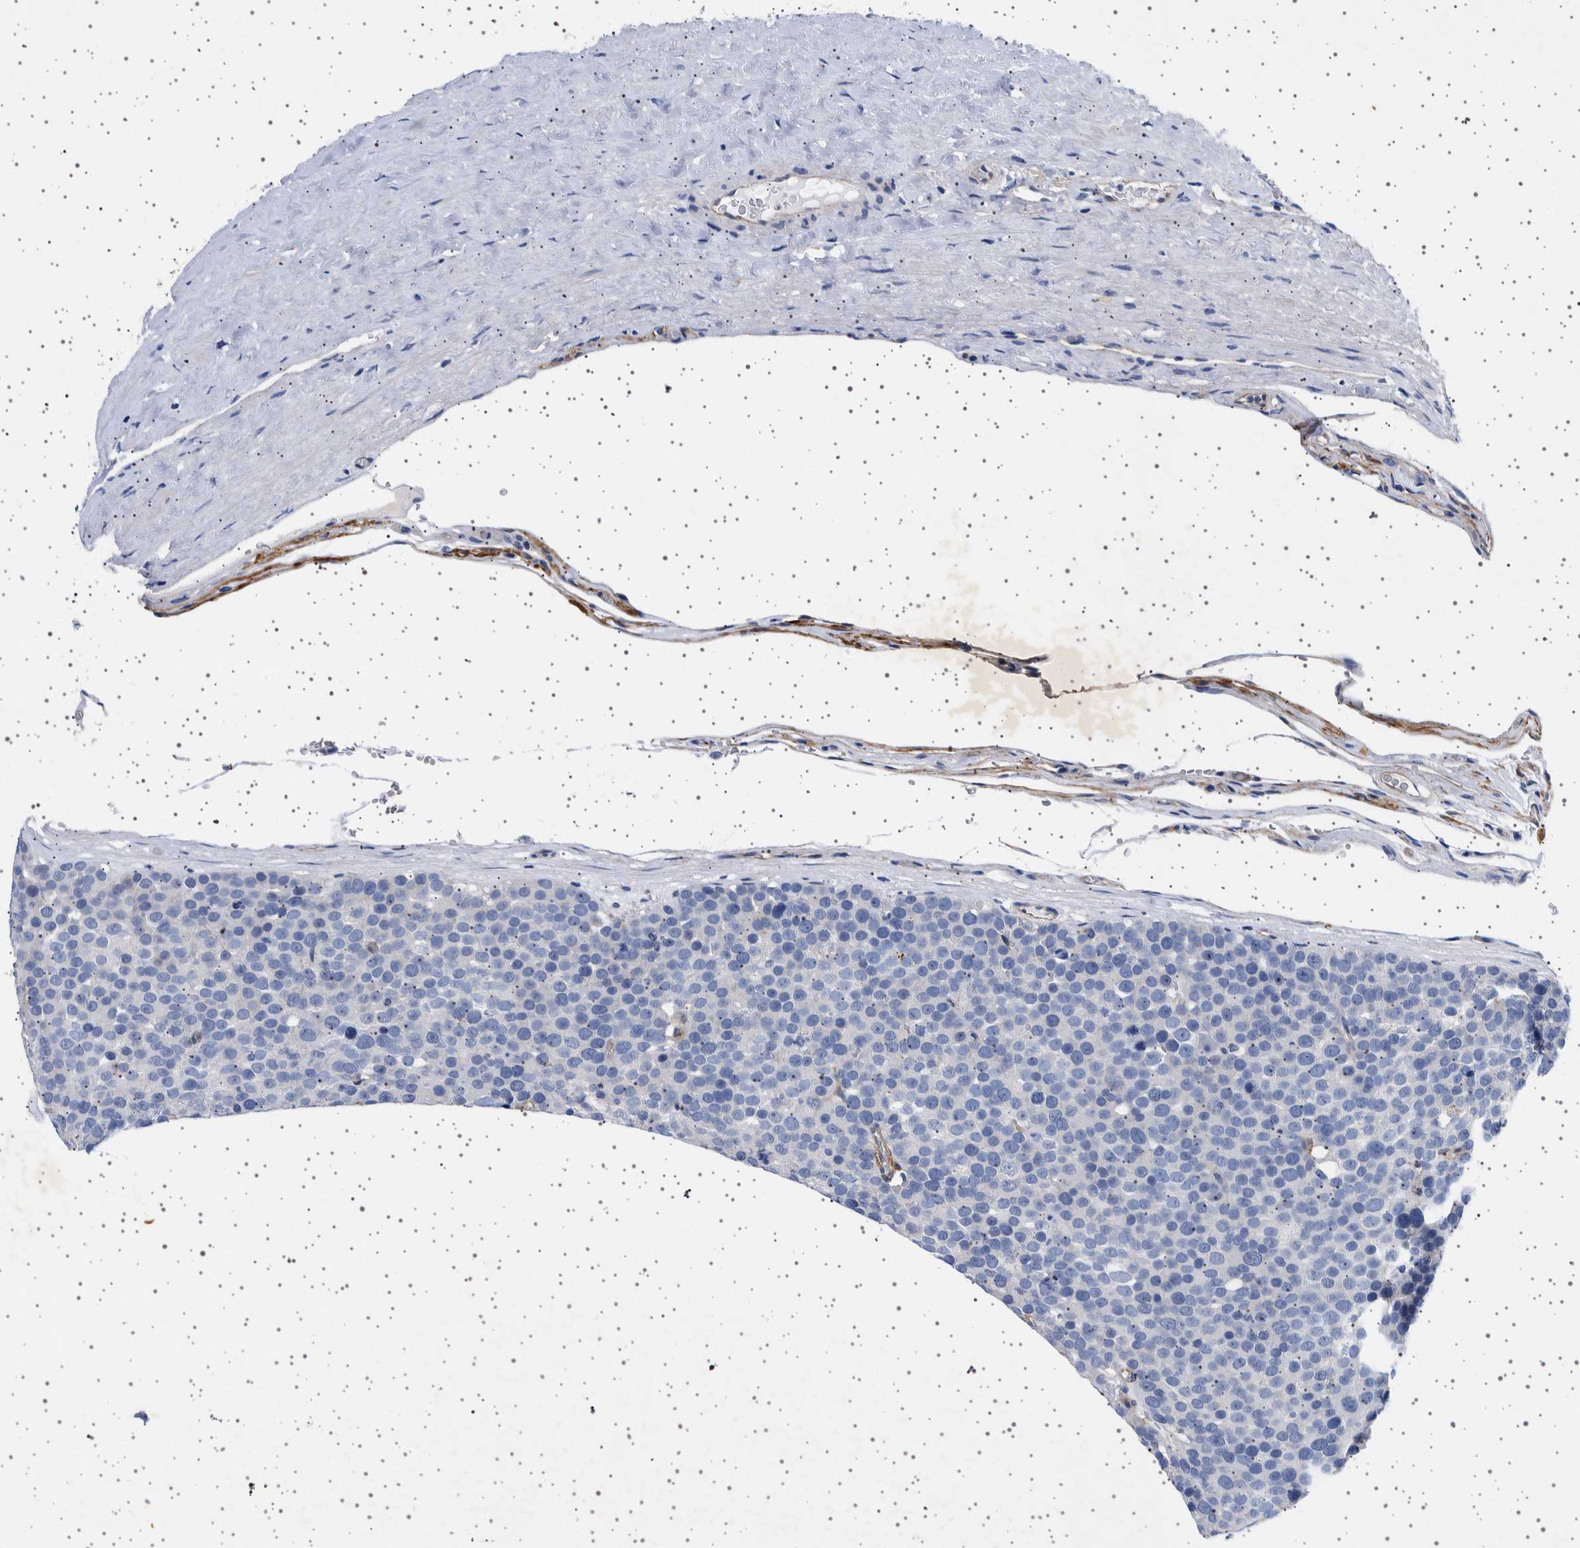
{"staining": {"intensity": "negative", "quantity": "none", "location": "none"}, "tissue": "testis cancer", "cell_type": "Tumor cells", "image_type": "cancer", "snomed": [{"axis": "morphology", "description": "Seminoma, NOS"}, {"axis": "topography", "description": "Testis"}], "caption": "This micrograph is of testis cancer stained with immunohistochemistry to label a protein in brown with the nuclei are counter-stained blue. There is no expression in tumor cells.", "gene": "SEPTIN4", "patient": {"sex": "male", "age": 71}}